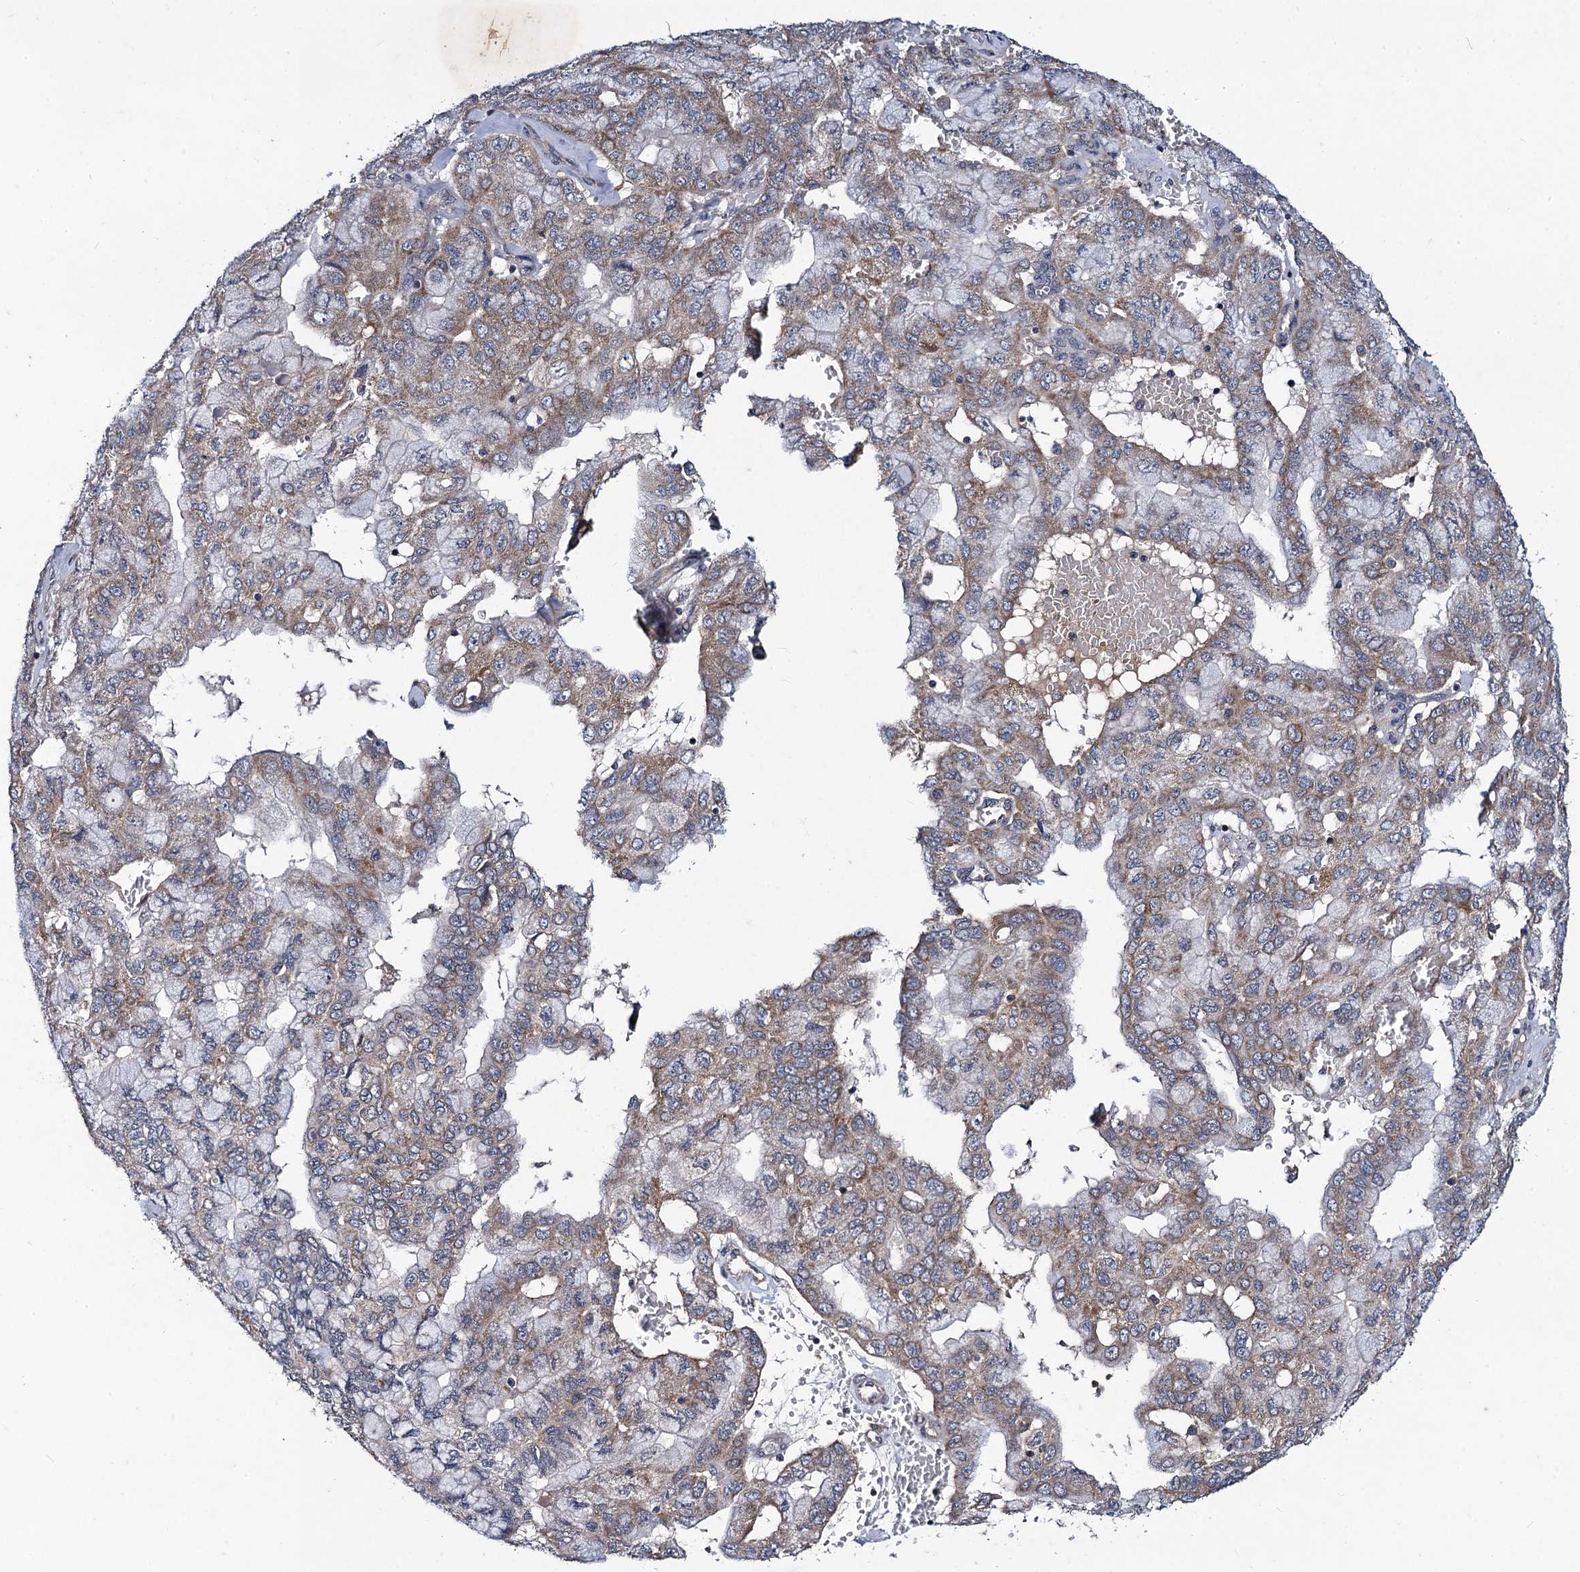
{"staining": {"intensity": "weak", "quantity": "25%-75%", "location": "cytoplasmic/membranous"}, "tissue": "pancreatic cancer", "cell_type": "Tumor cells", "image_type": "cancer", "snomed": [{"axis": "morphology", "description": "Adenocarcinoma, NOS"}, {"axis": "topography", "description": "Pancreas"}], "caption": "Tumor cells display low levels of weak cytoplasmic/membranous expression in about 25%-75% of cells in pancreatic adenocarcinoma. (DAB (3,3'-diaminobenzidine) = brown stain, brightfield microscopy at high magnification).", "gene": "VPS37D", "patient": {"sex": "male", "age": 51}}